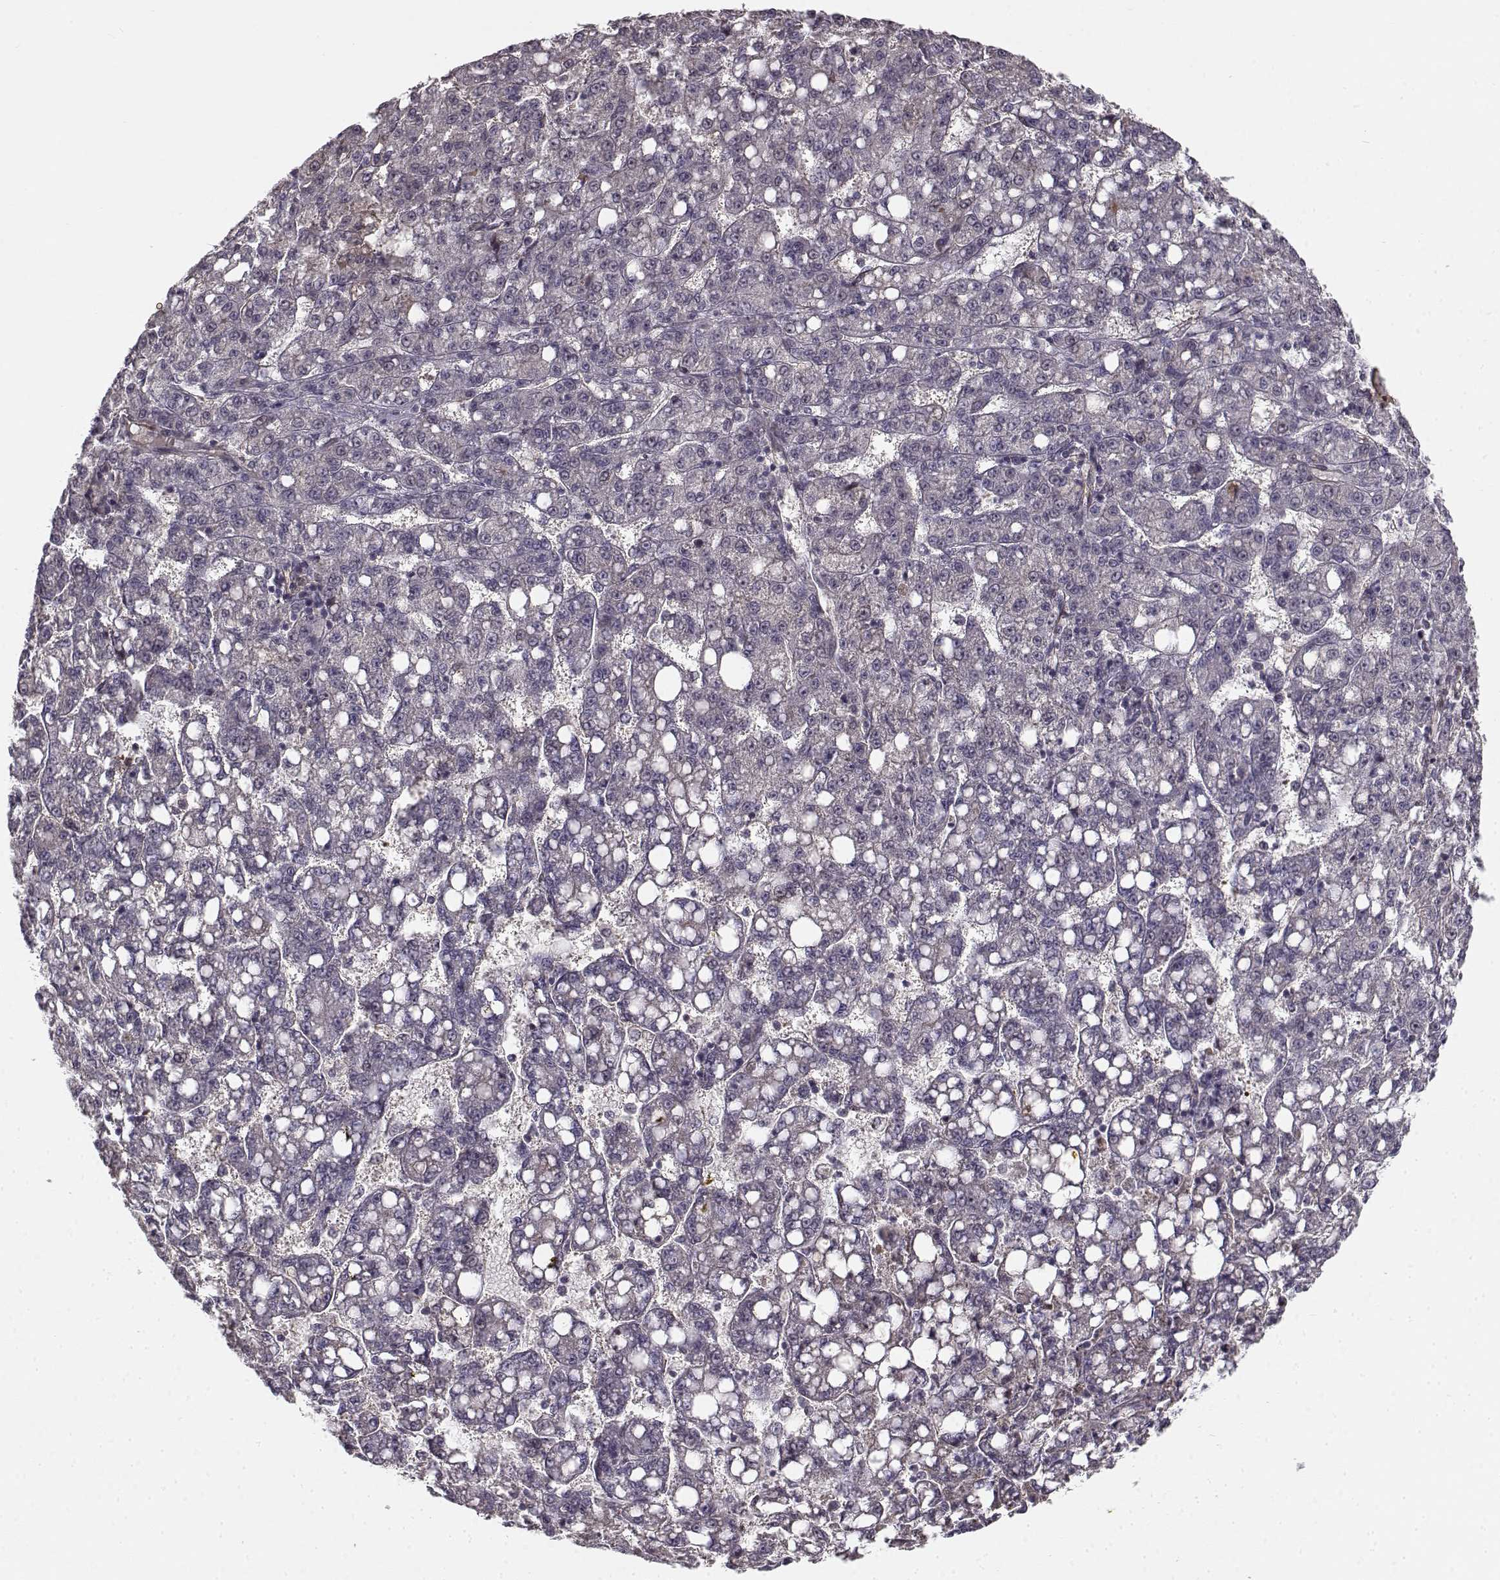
{"staining": {"intensity": "negative", "quantity": "none", "location": "none"}, "tissue": "liver cancer", "cell_type": "Tumor cells", "image_type": "cancer", "snomed": [{"axis": "morphology", "description": "Carcinoma, Hepatocellular, NOS"}, {"axis": "topography", "description": "Liver"}], "caption": "This is an immunohistochemistry (IHC) image of liver cancer (hepatocellular carcinoma). There is no expression in tumor cells.", "gene": "RGS9BP", "patient": {"sex": "female", "age": 65}}